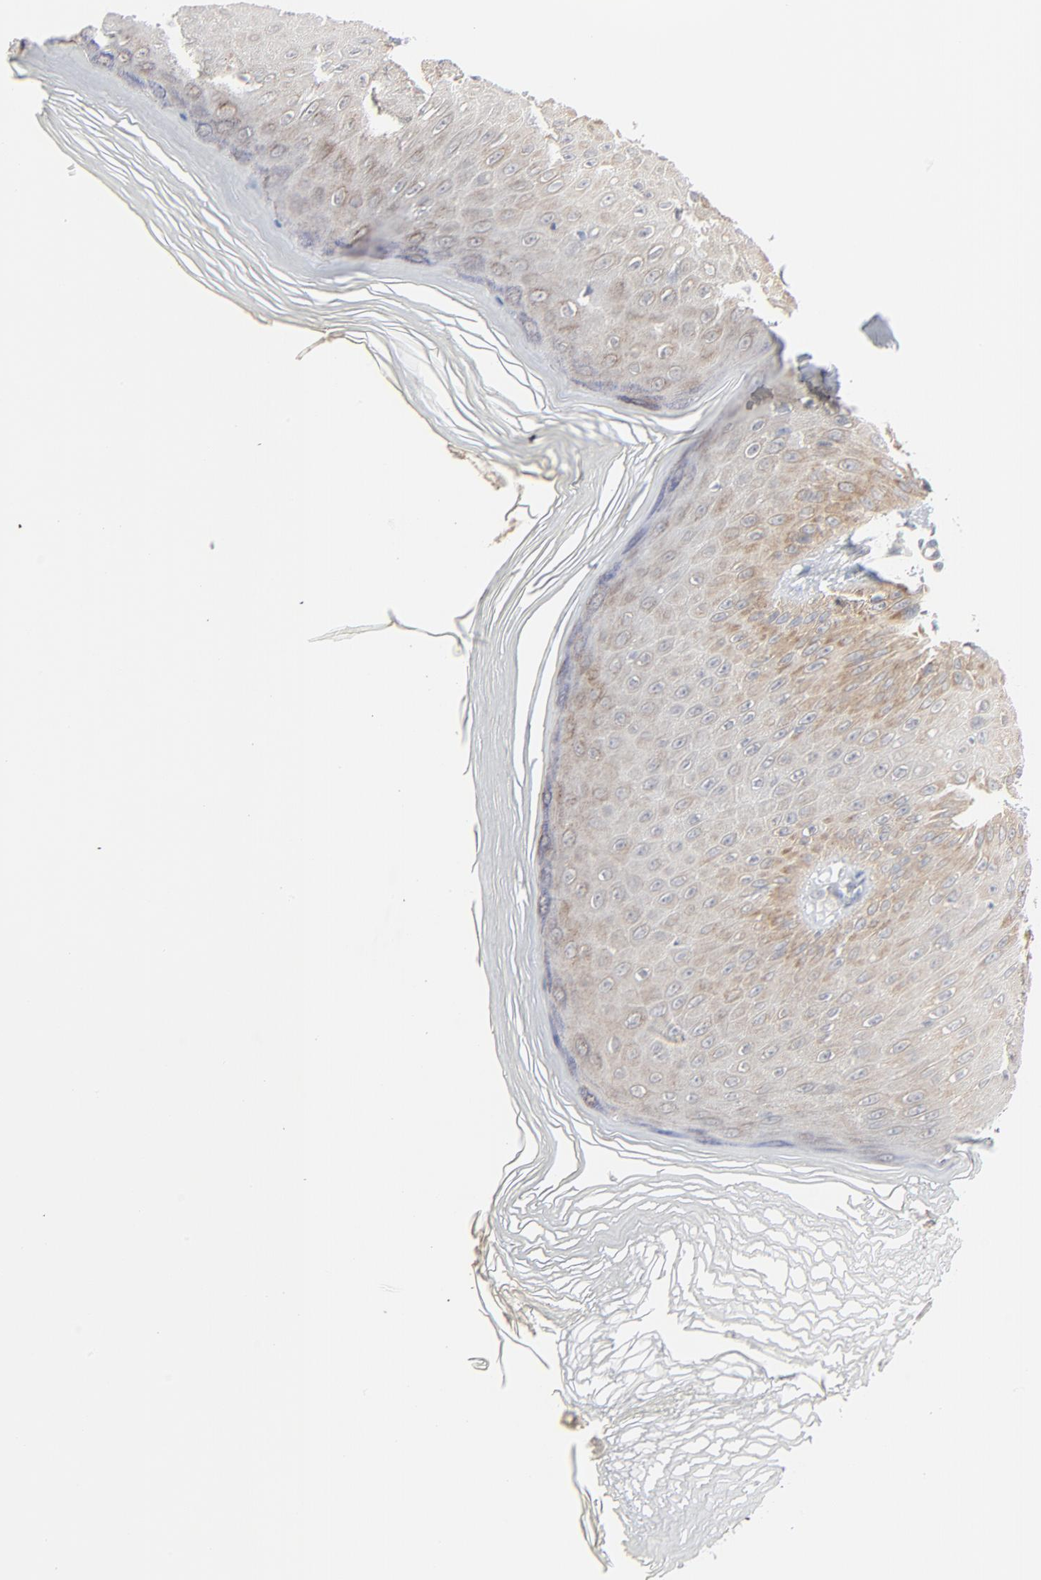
{"staining": {"intensity": "moderate", "quantity": ">75%", "location": "cytoplasmic/membranous"}, "tissue": "skin", "cell_type": "Epidermal cells", "image_type": "normal", "snomed": [{"axis": "morphology", "description": "Normal tissue, NOS"}, {"axis": "morphology", "description": "Inflammation, NOS"}, {"axis": "topography", "description": "Soft tissue"}, {"axis": "topography", "description": "Anal"}], "caption": "IHC of benign human skin exhibits medium levels of moderate cytoplasmic/membranous positivity in about >75% of epidermal cells.", "gene": "ITPR3", "patient": {"sex": "female", "age": 15}}